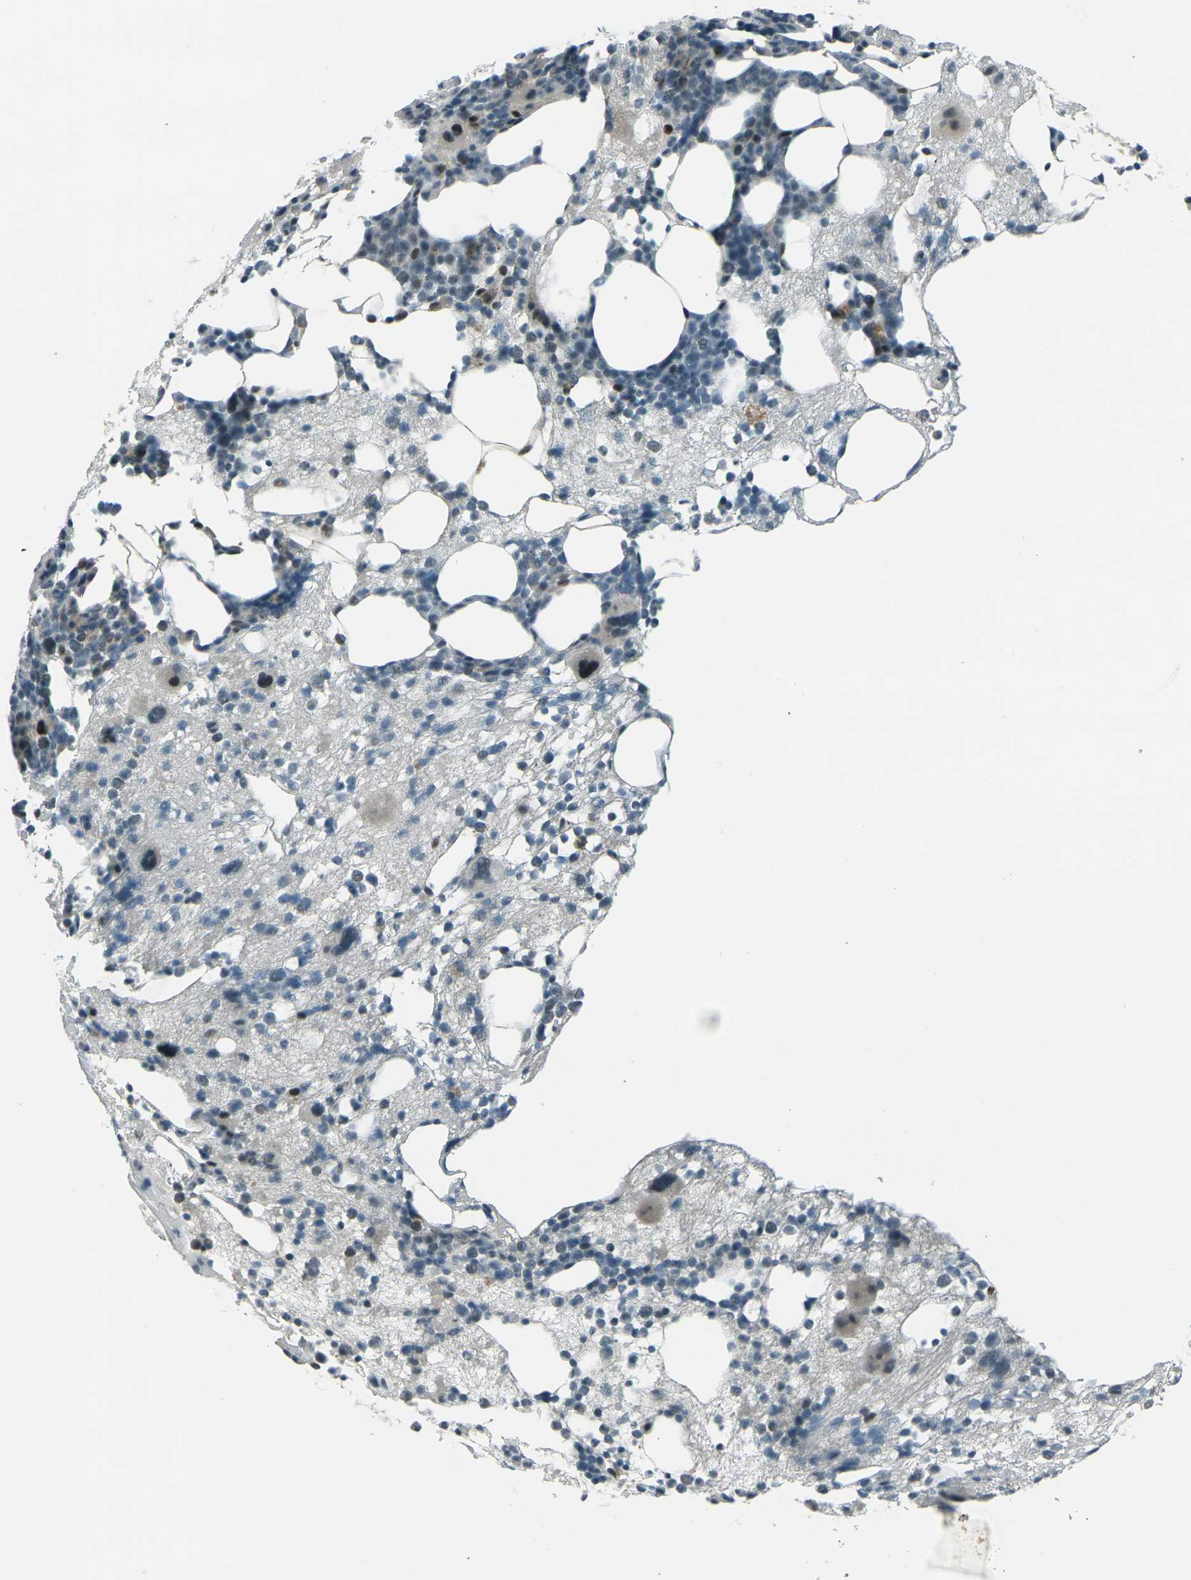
{"staining": {"intensity": "moderate", "quantity": "<25%", "location": "cytoplasmic/membranous,nuclear"}, "tissue": "bone marrow", "cell_type": "Hematopoietic cells", "image_type": "normal", "snomed": [{"axis": "morphology", "description": "Normal tissue, NOS"}, {"axis": "morphology", "description": "Inflammation, NOS"}, {"axis": "topography", "description": "Bone marrow"}], "caption": "Brown immunohistochemical staining in unremarkable bone marrow exhibits moderate cytoplasmic/membranous,nuclear positivity in about <25% of hematopoietic cells. (DAB IHC with brightfield microscopy, high magnification).", "gene": "GPR19", "patient": {"sex": "male", "age": 43}}